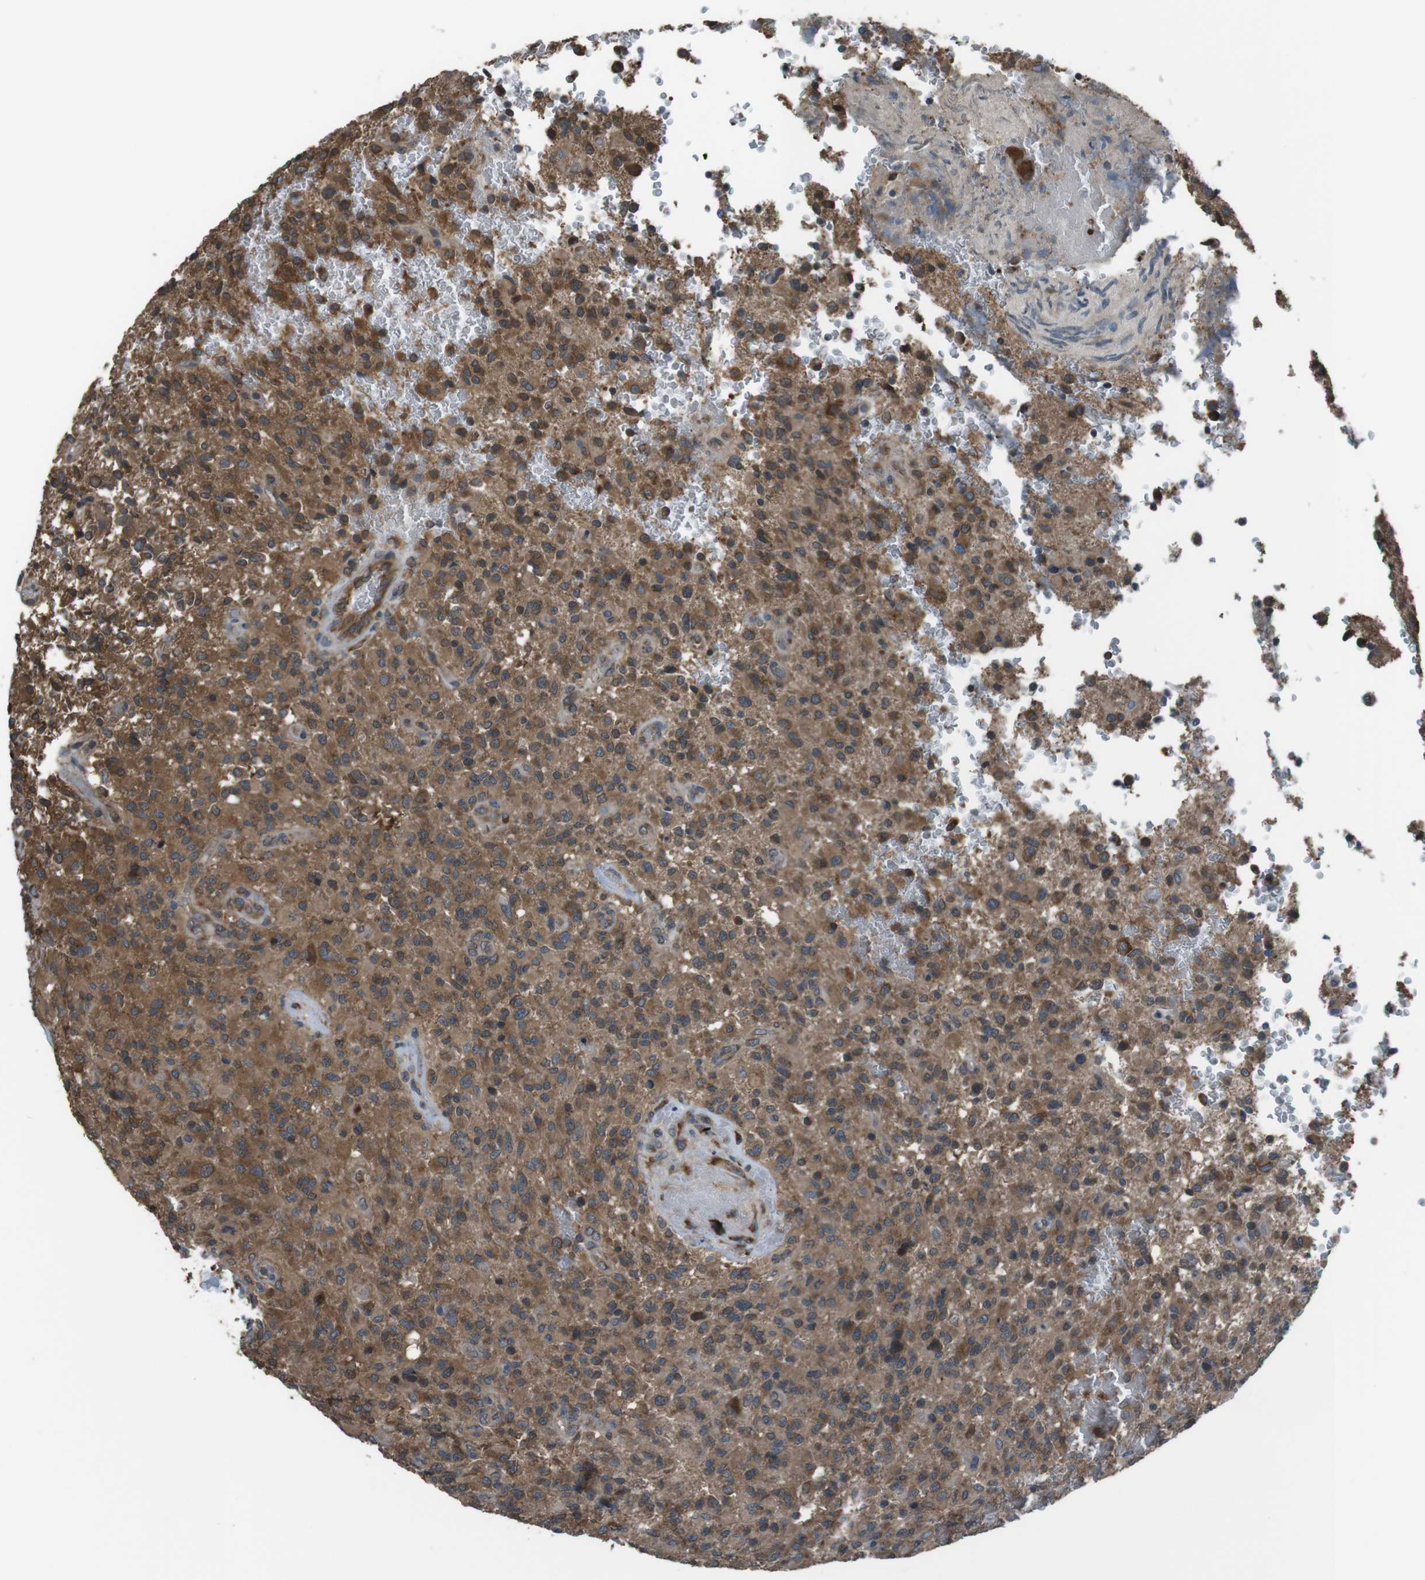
{"staining": {"intensity": "moderate", "quantity": ">75%", "location": "cytoplasmic/membranous"}, "tissue": "glioma", "cell_type": "Tumor cells", "image_type": "cancer", "snomed": [{"axis": "morphology", "description": "Glioma, malignant, High grade"}, {"axis": "topography", "description": "Brain"}], "caption": "This histopathology image exhibits immunohistochemistry (IHC) staining of glioma, with medium moderate cytoplasmic/membranous expression in approximately >75% of tumor cells.", "gene": "SSR3", "patient": {"sex": "male", "age": 71}}